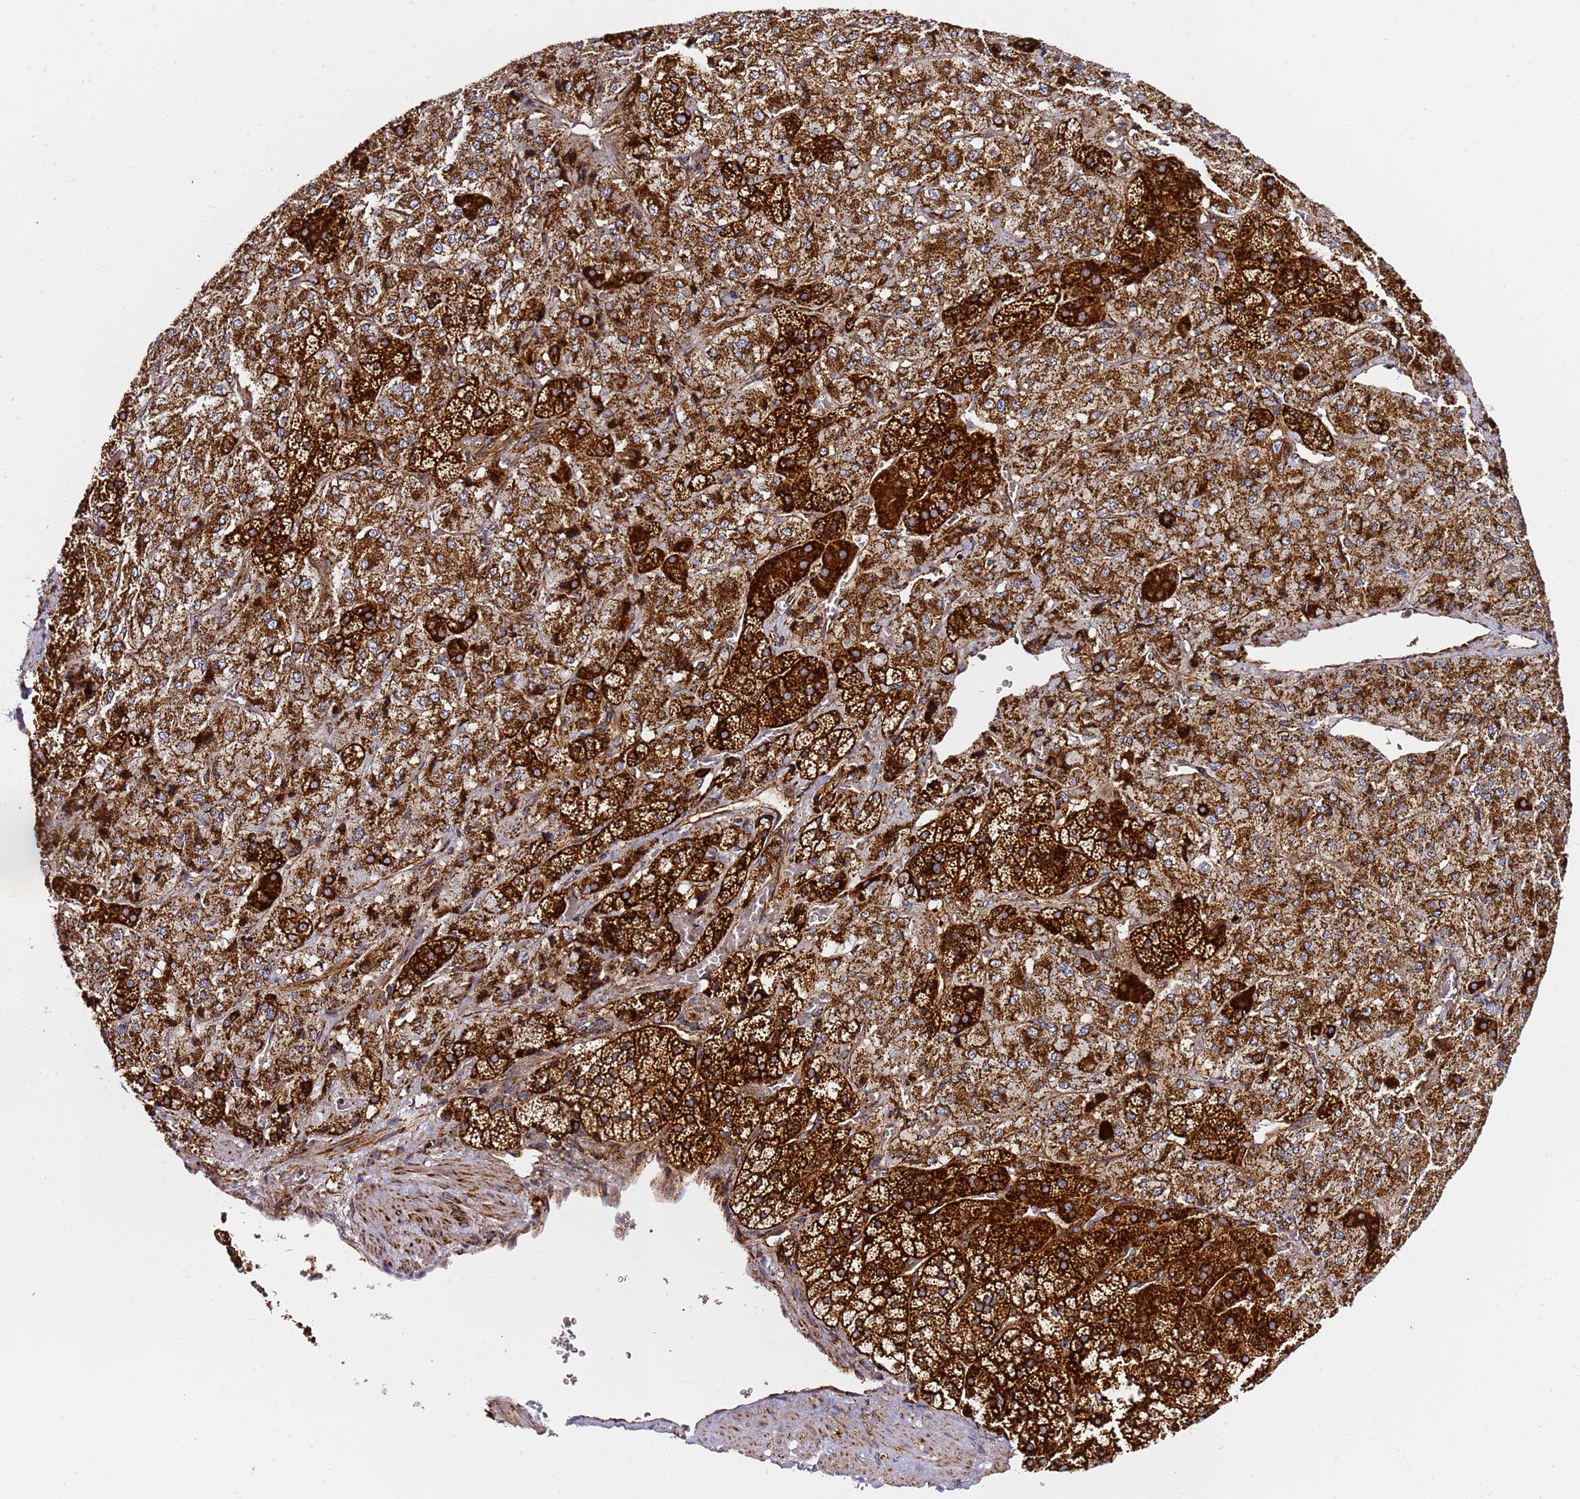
{"staining": {"intensity": "strong", "quantity": ">75%", "location": "cytoplasmic/membranous"}, "tissue": "adrenal gland", "cell_type": "Glandular cells", "image_type": "normal", "snomed": [{"axis": "morphology", "description": "Normal tissue, NOS"}, {"axis": "topography", "description": "Adrenal gland"}], "caption": "Approximately >75% of glandular cells in benign human adrenal gland display strong cytoplasmic/membranous protein expression as visualized by brown immunohistochemical staining.", "gene": "NDUFA3", "patient": {"sex": "female", "age": 44}}